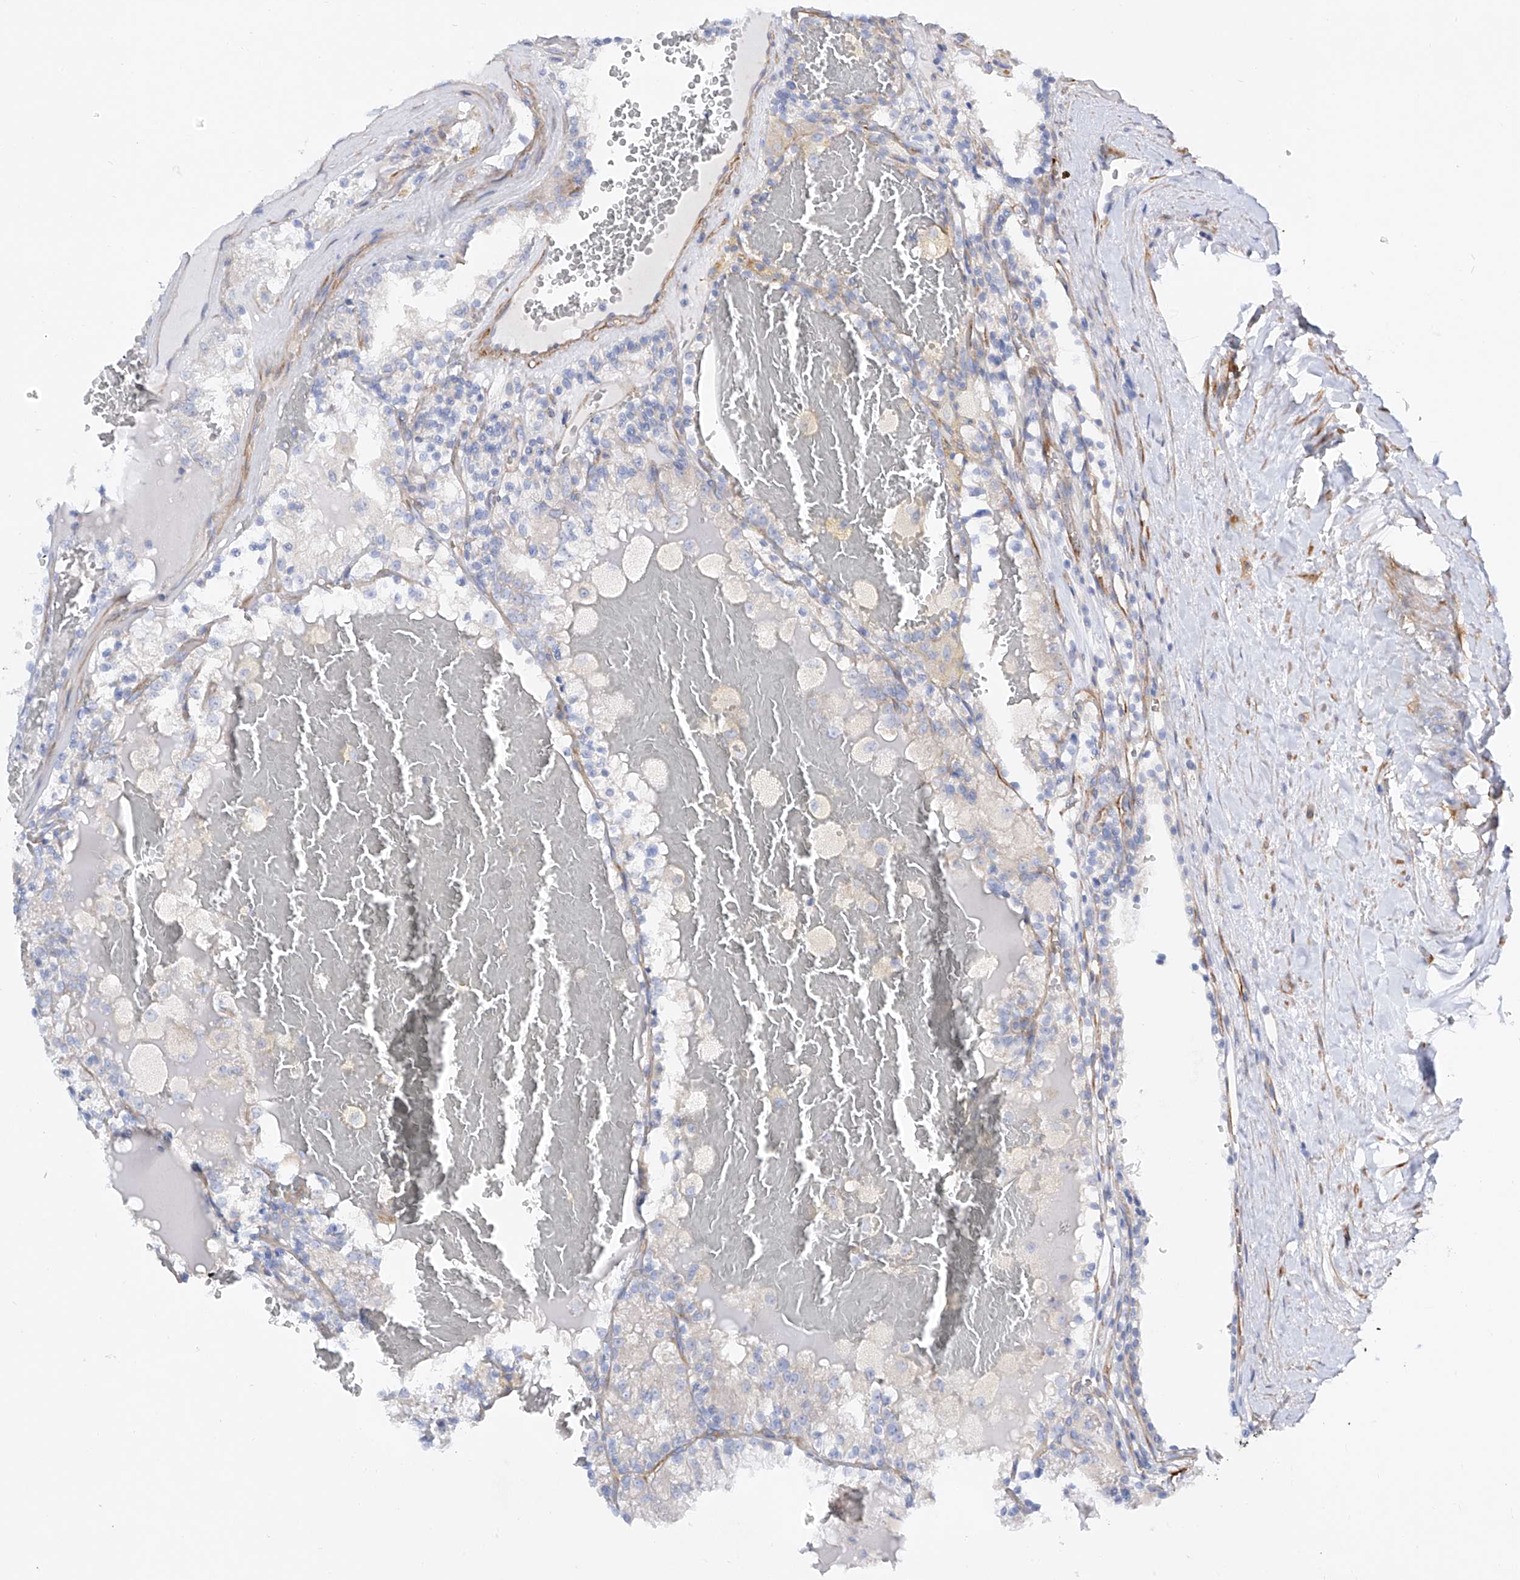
{"staining": {"intensity": "negative", "quantity": "none", "location": "none"}, "tissue": "renal cancer", "cell_type": "Tumor cells", "image_type": "cancer", "snomed": [{"axis": "morphology", "description": "Adenocarcinoma, NOS"}, {"axis": "topography", "description": "Kidney"}], "caption": "Tumor cells are negative for brown protein staining in renal cancer (adenocarcinoma).", "gene": "LCA5", "patient": {"sex": "female", "age": 56}}